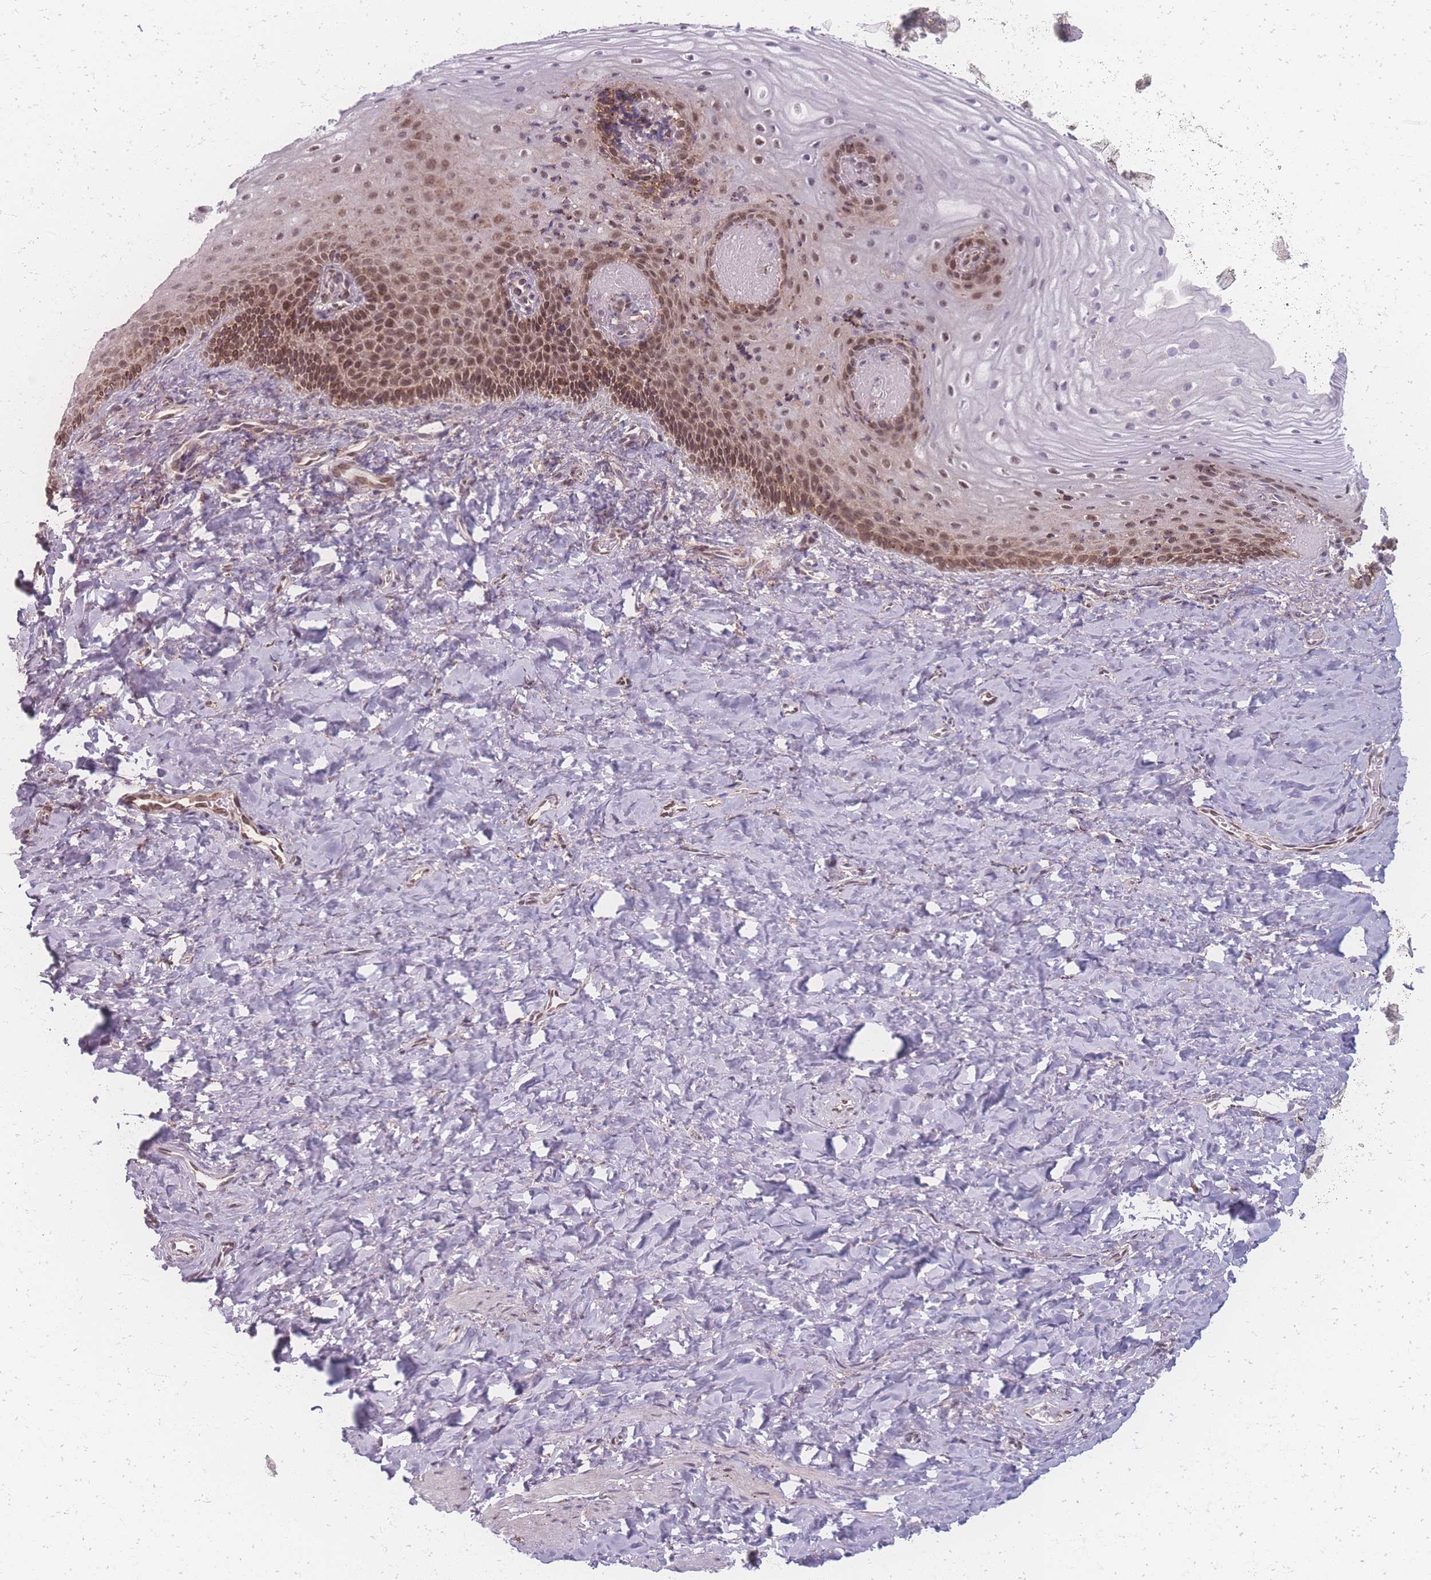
{"staining": {"intensity": "moderate", "quantity": "25%-75%", "location": "nuclear"}, "tissue": "vagina", "cell_type": "Squamous epithelial cells", "image_type": "normal", "snomed": [{"axis": "morphology", "description": "Normal tissue, NOS"}, {"axis": "topography", "description": "Vagina"}], "caption": "Vagina stained with immunohistochemistry (IHC) reveals moderate nuclear positivity in approximately 25%-75% of squamous epithelial cells. The staining is performed using DAB (3,3'-diaminobenzidine) brown chromogen to label protein expression. The nuclei are counter-stained blue using hematoxylin.", "gene": "ZC3H13", "patient": {"sex": "female", "age": 60}}